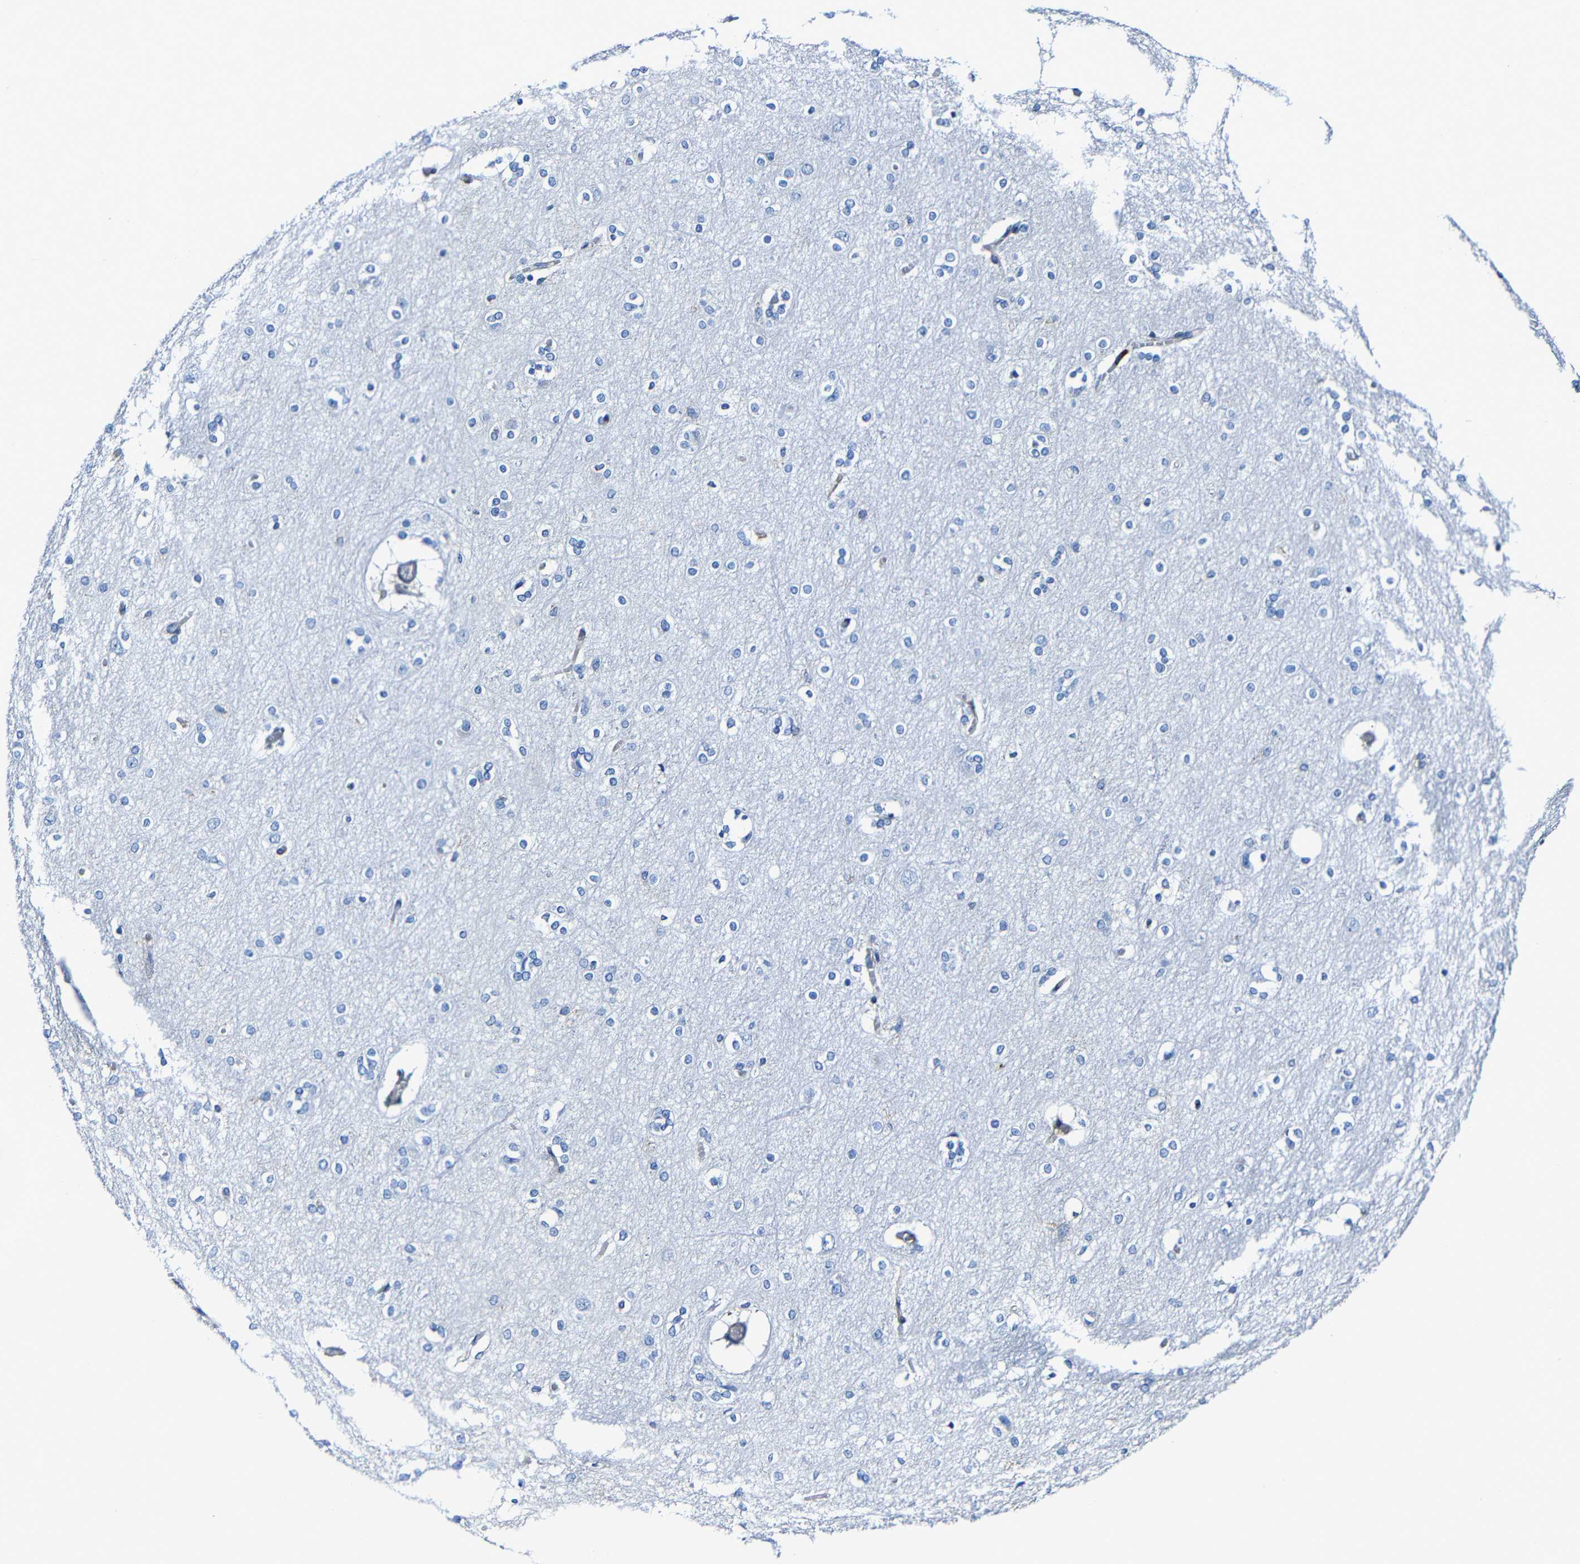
{"staining": {"intensity": "moderate", "quantity": "<25%", "location": "cytoplasmic/membranous"}, "tissue": "cerebral cortex", "cell_type": "Endothelial cells", "image_type": "normal", "snomed": [{"axis": "morphology", "description": "Normal tissue, NOS"}, {"axis": "topography", "description": "Cerebral cortex"}], "caption": "Human cerebral cortex stained for a protein (brown) reveals moderate cytoplasmic/membranous positive staining in approximately <25% of endothelial cells.", "gene": "MSN", "patient": {"sex": "female", "age": 54}}